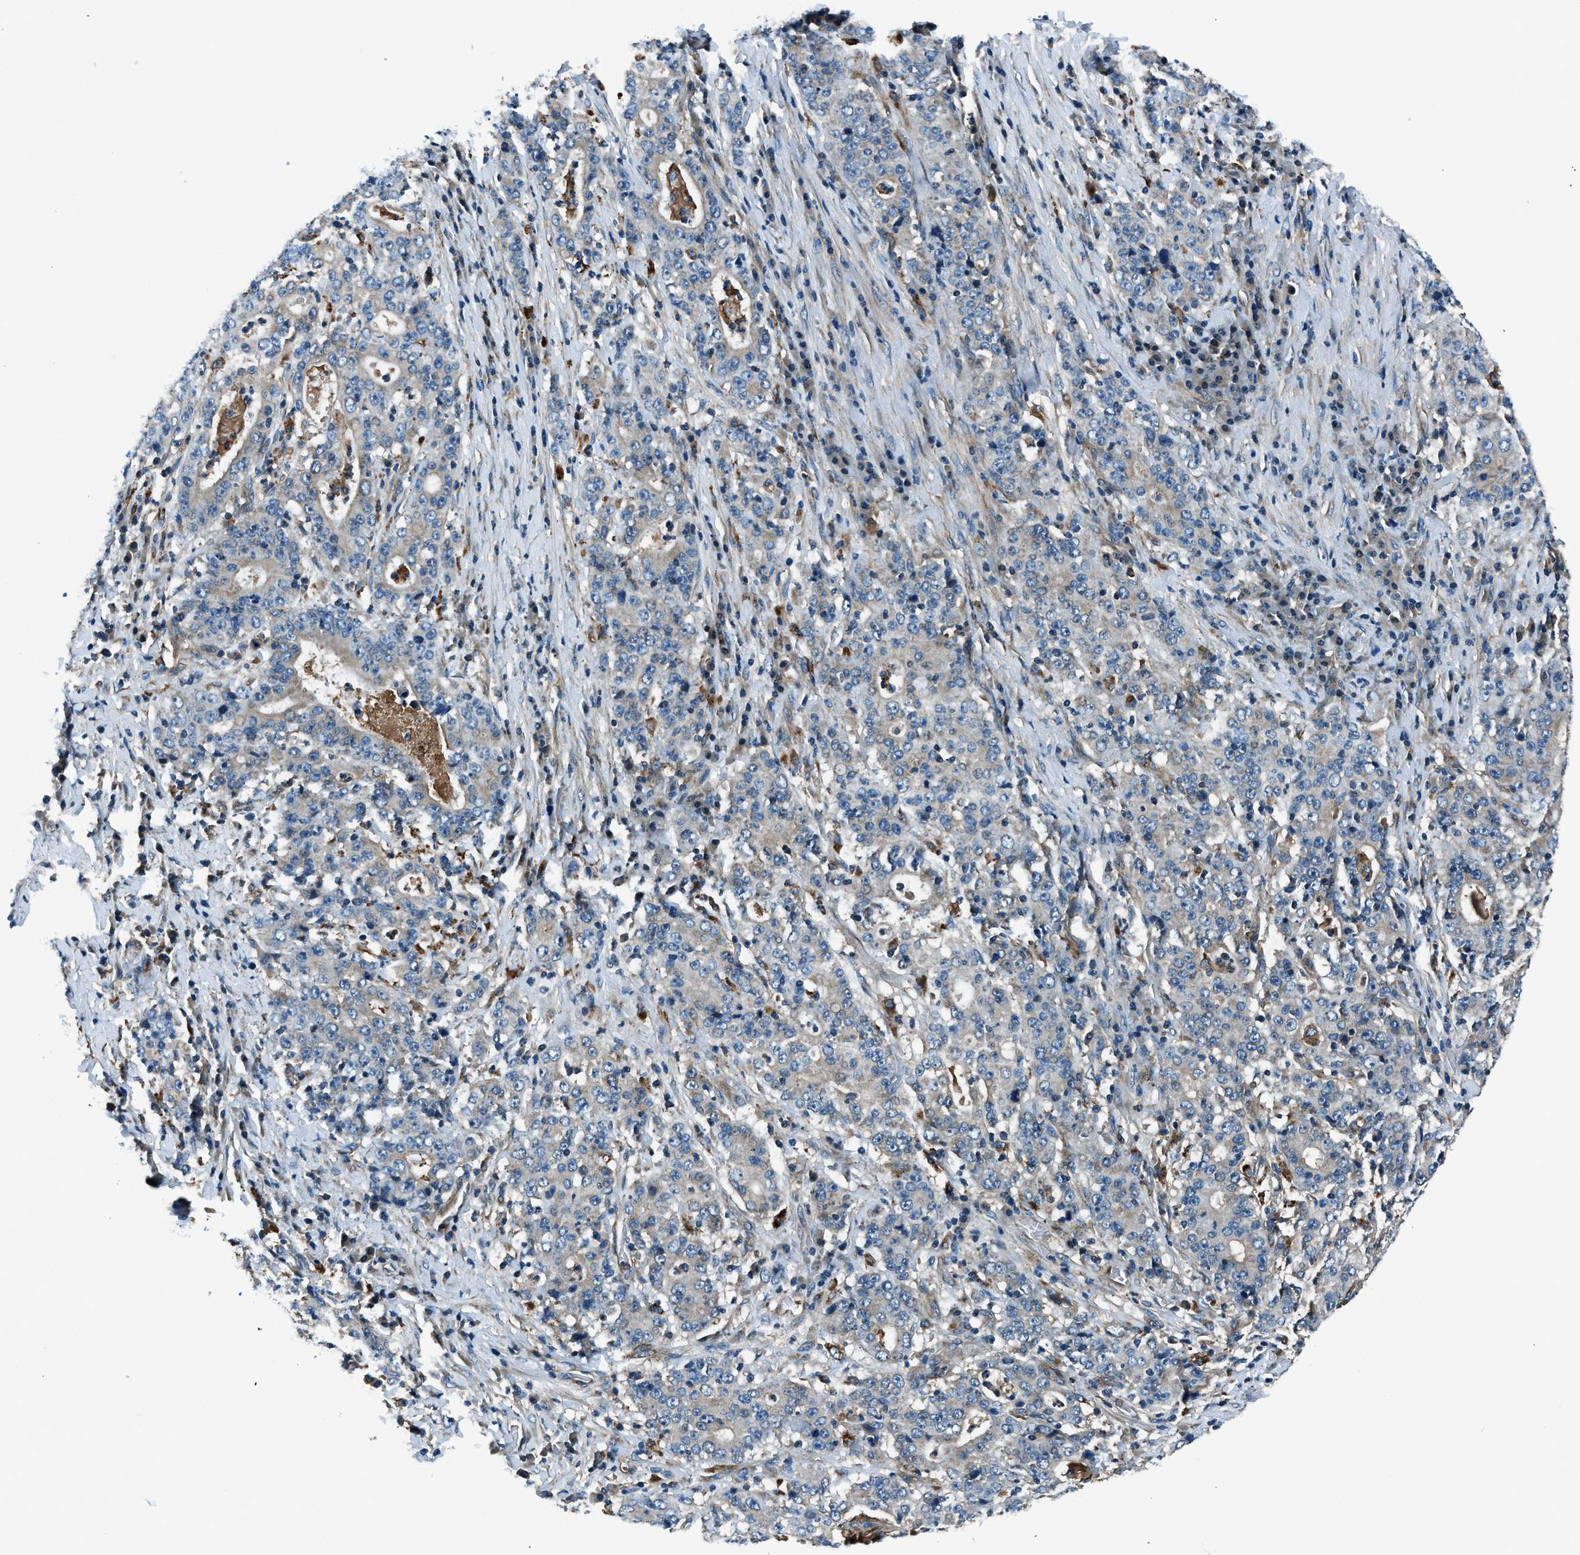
{"staining": {"intensity": "weak", "quantity": "<25%", "location": "cytoplasmic/membranous"}, "tissue": "stomach cancer", "cell_type": "Tumor cells", "image_type": "cancer", "snomed": [{"axis": "morphology", "description": "Normal tissue, NOS"}, {"axis": "morphology", "description": "Adenocarcinoma, NOS"}, {"axis": "topography", "description": "Stomach, upper"}, {"axis": "topography", "description": "Stomach"}], "caption": "The immunohistochemistry (IHC) micrograph has no significant expression in tumor cells of adenocarcinoma (stomach) tissue.", "gene": "SLC19A2", "patient": {"sex": "male", "age": 59}}